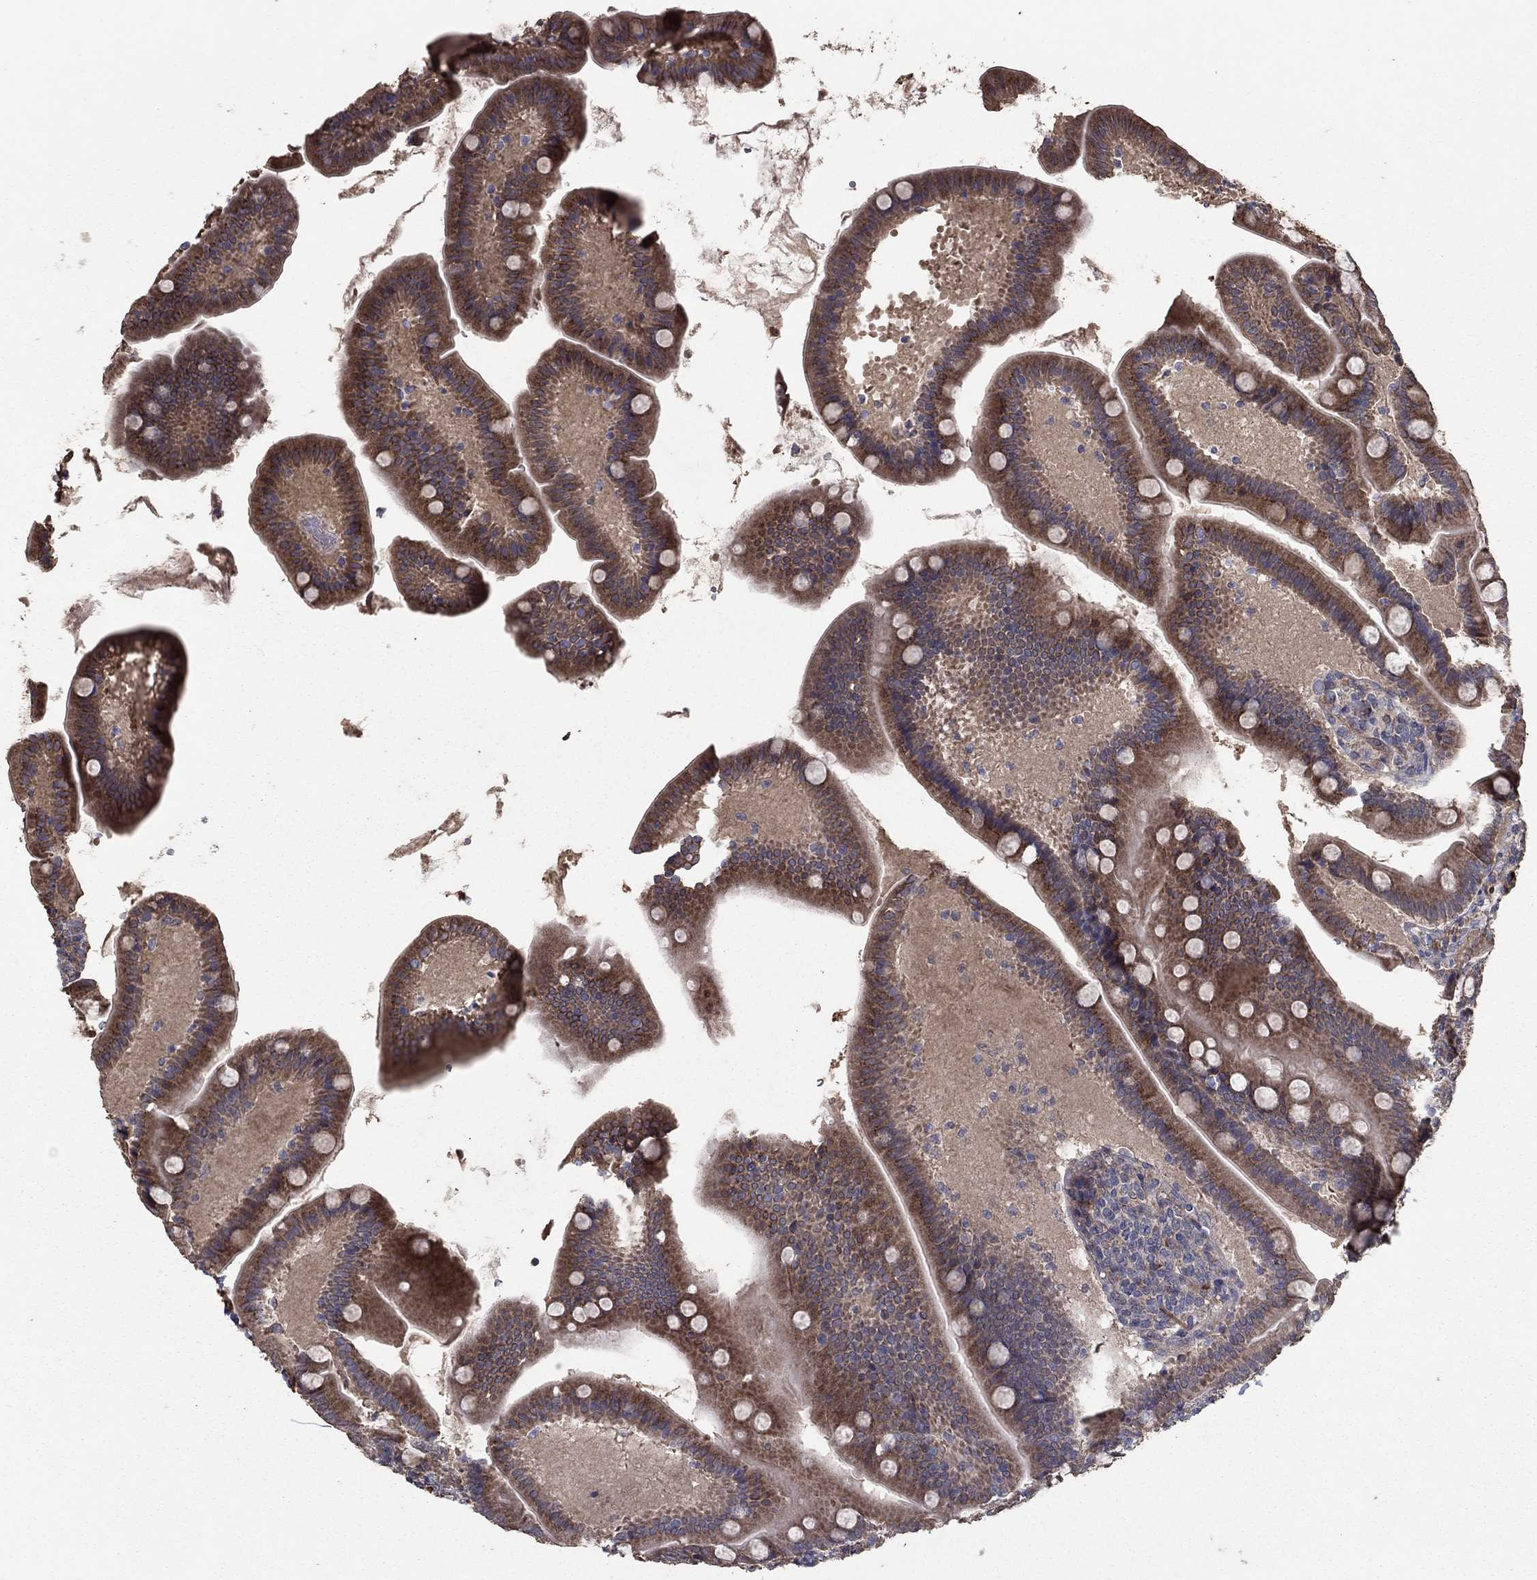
{"staining": {"intensity": "moderate", "quantity": ">75%", "location": "cytoplasmic/membranous"}, "tissue": "small intestine", "cell_type": "Glandular cells", "image_type": "normal", "snomed": [{"axis": "morphology", "description": "Normal tissue, NOS"}, {"axis": "topography", "description": "Small intestine"}], "caption": "The micrograph exhibits immunohistochemical staining of normal small intestine. There is moderate cytoplasmic/membranous expression is seen in approximately >75% of glandular cells. (Stains: DAB (3,3'-diaminobenzidine) in brown, nuclei in blue, Microscopy: brightfield microscopy at high magnification).", "gene": "FLT4", "patient": {"sex": "male", "age": 66}}